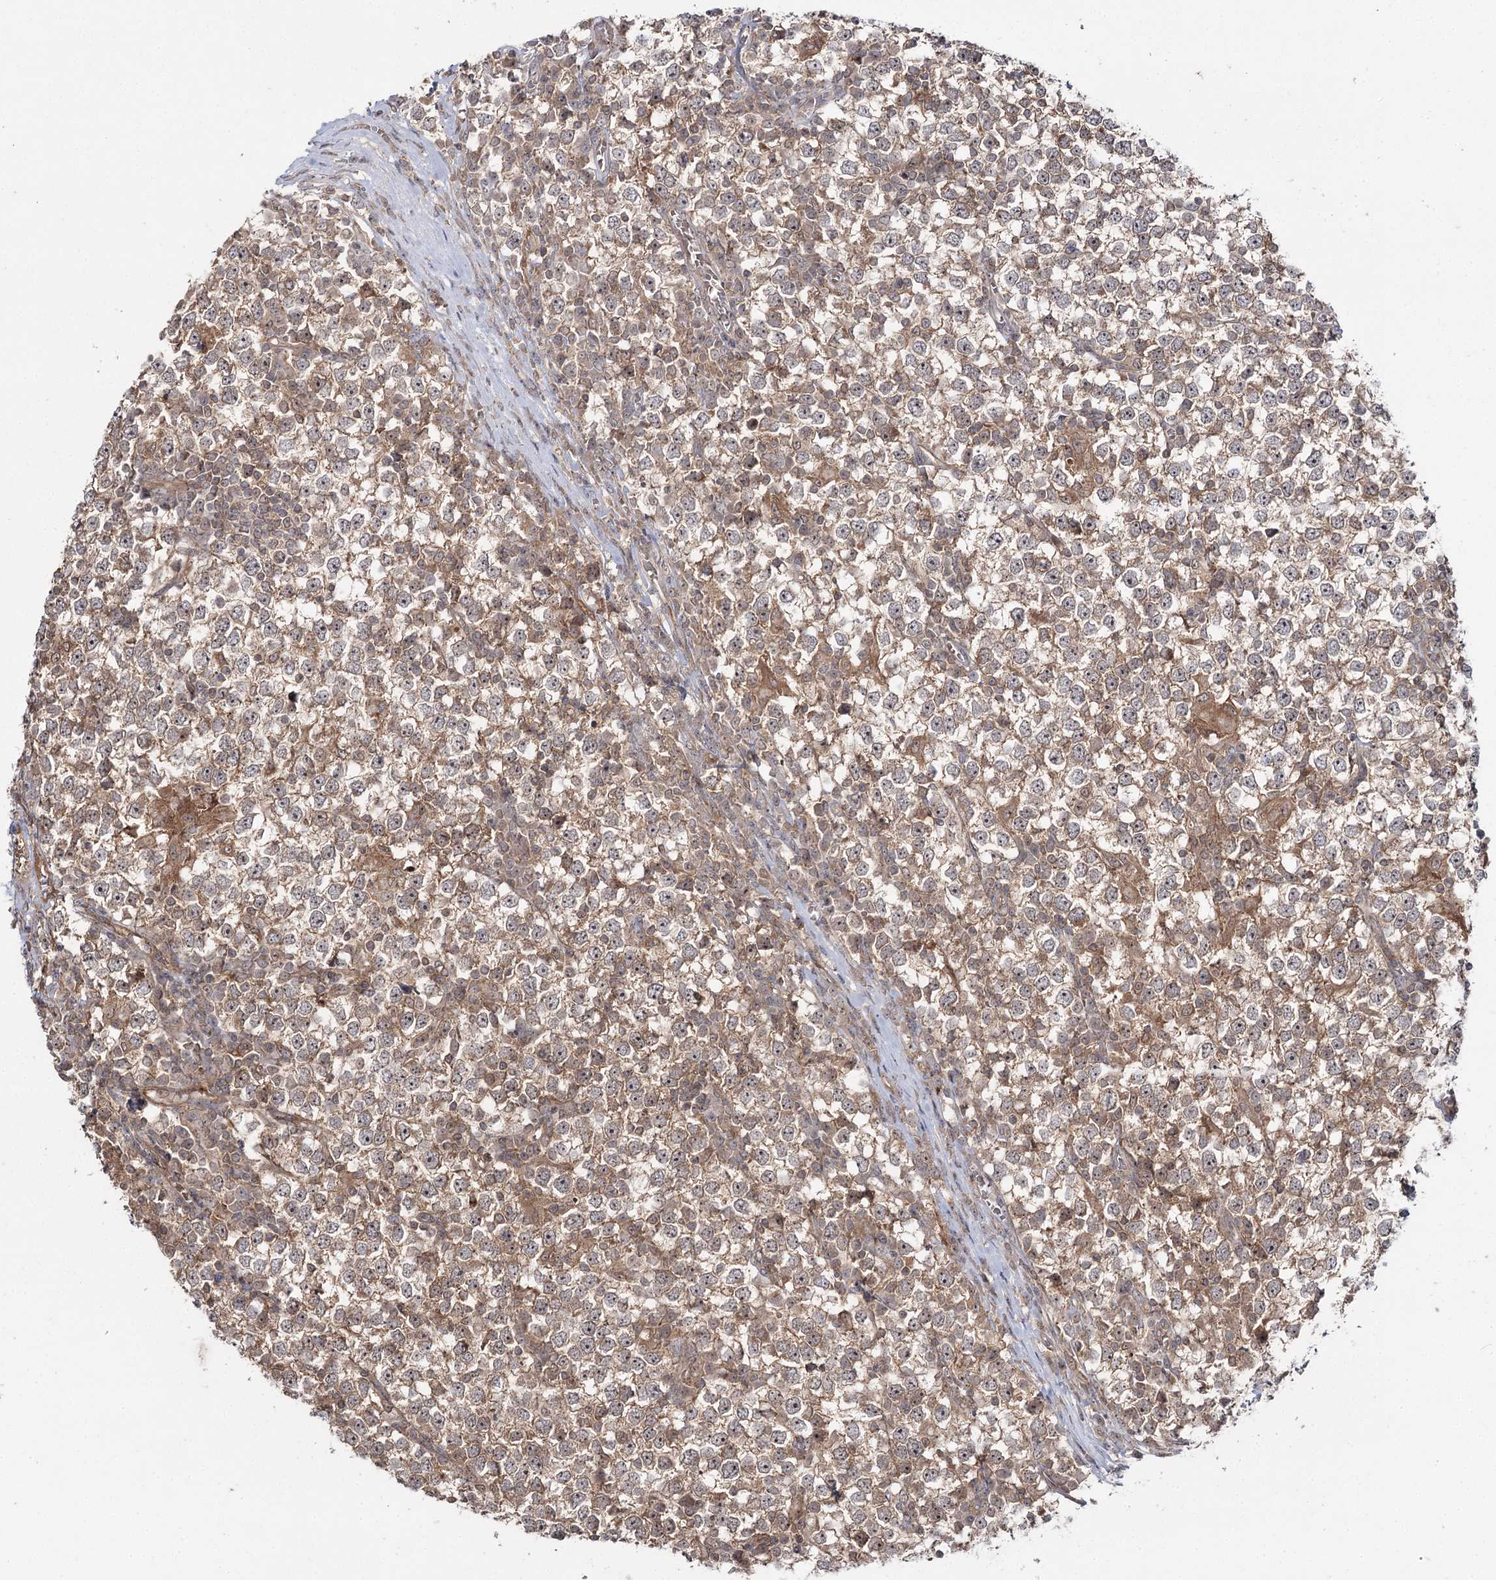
{"staining": {"intensity": "moderate", "quantity": ">75%", "location": "cytoplasmic/membranous"}, "tissue": "testis cancer", "cell_type": "Tumor cells", "image_type": "cancer", "snomed": [{"axis": "morphology", "description": "Seminoma, NOS"}, {"axis": "topography", "description": "Testis"}], "caption": "A brown stain highlights moderate cytoplasmic/membranous staining of a protein in testis seminoma tumor cells.", "gene": "WDR44", "patient": {"sex": "male", "age": 65}}